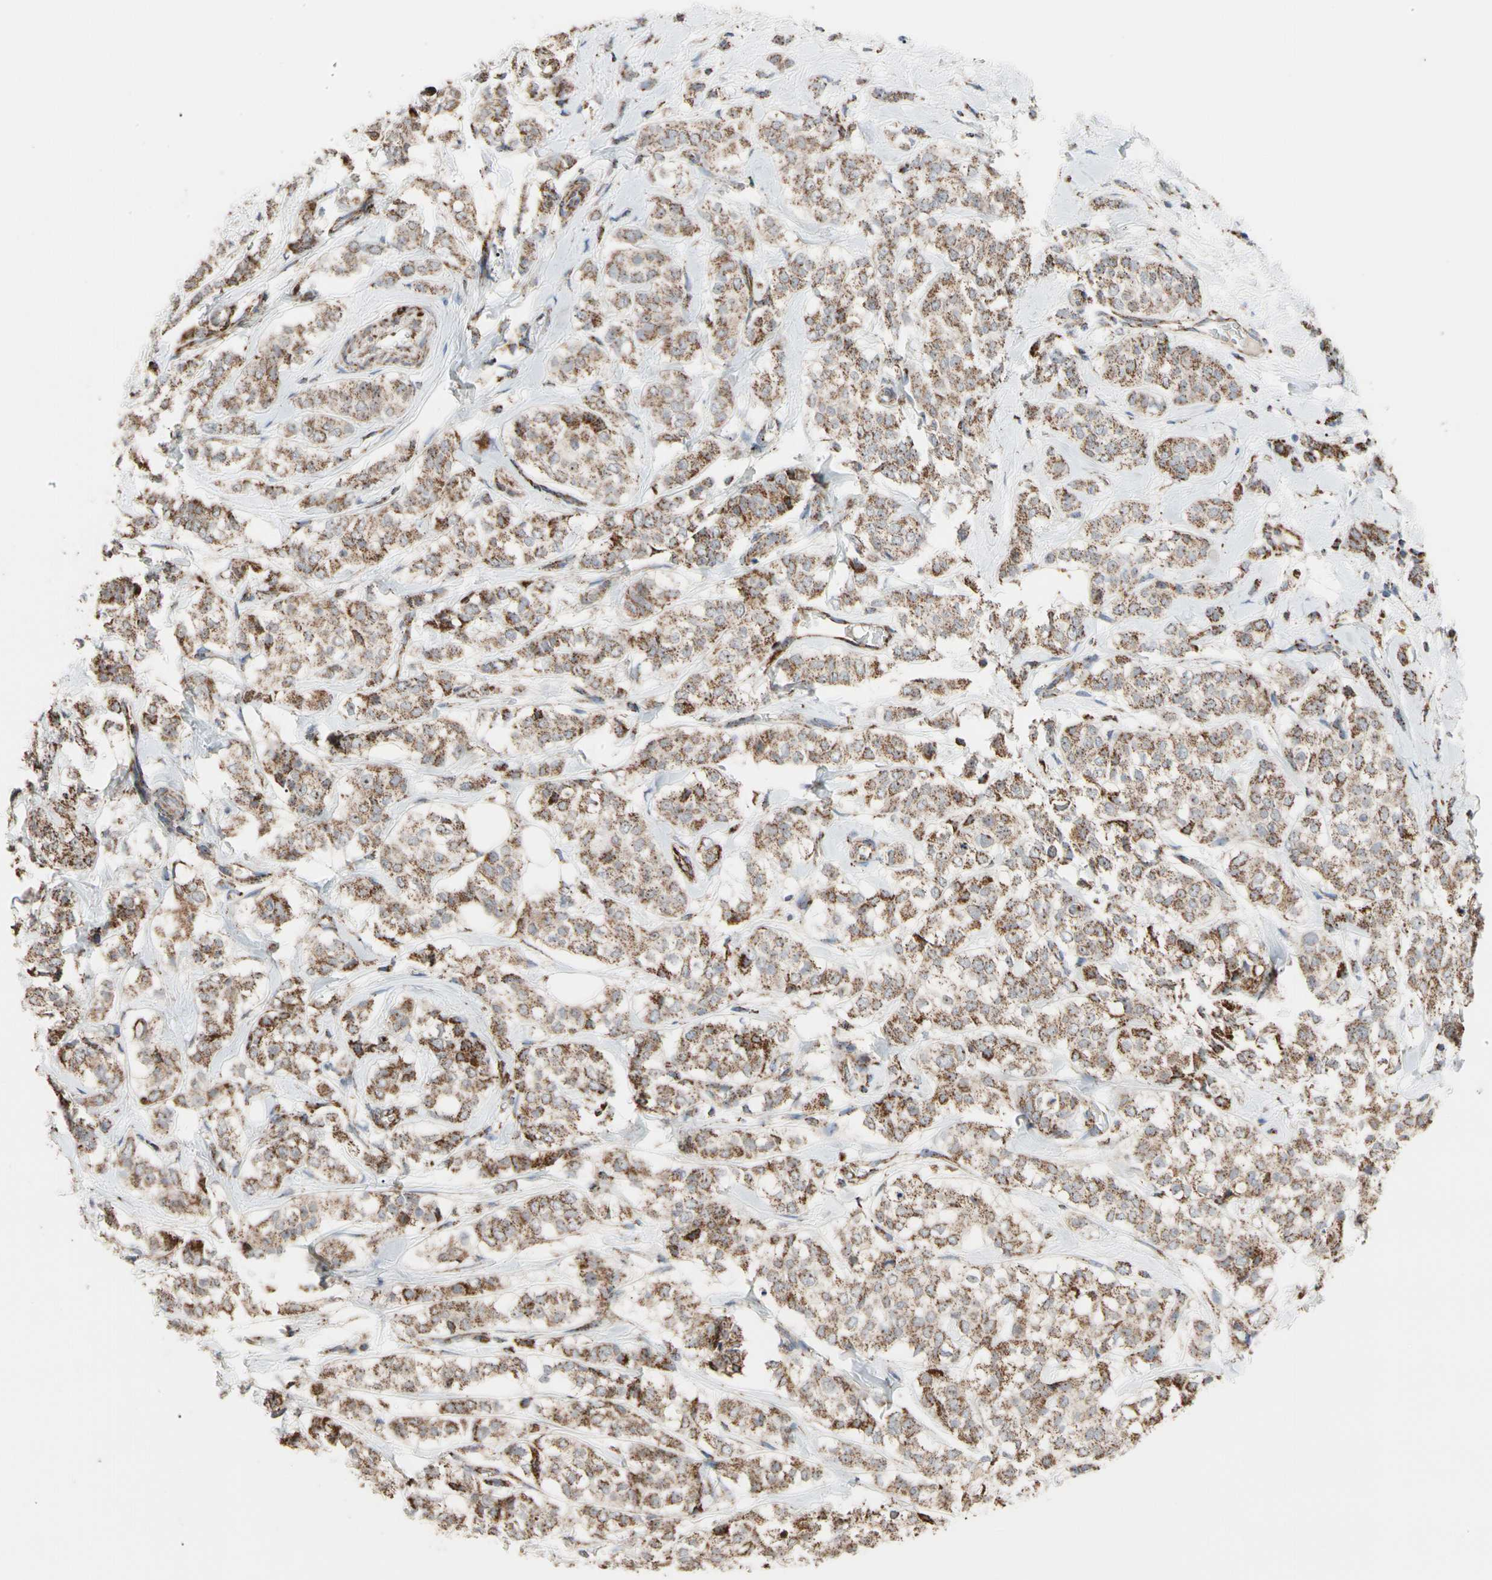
{"staining": {"intensity": "moderate", "quantity": ">75%", "location": "cytoplasmic/membranous"}, "tissue": "breast cancer", "cell_type": "Tumor cells", "image_type": "cancer", "snomed": [{"axis": "morphology", "description": "Lobular carcinoma"}, {"axis": "topography", "description": "Breast"}], "caption": "High-magnification brightfield microscopy of breast cancer stained with DAB (3,3'-diaminobenzidine) (brown) and counterstained with hematoxylin (blue). tumor cells exhibit moderate cytoplasmic/membranous positivity is identified in approximately>75% of cells.", "gene": "FAM110B", "patient": {"sex": "female", "age": 60}}